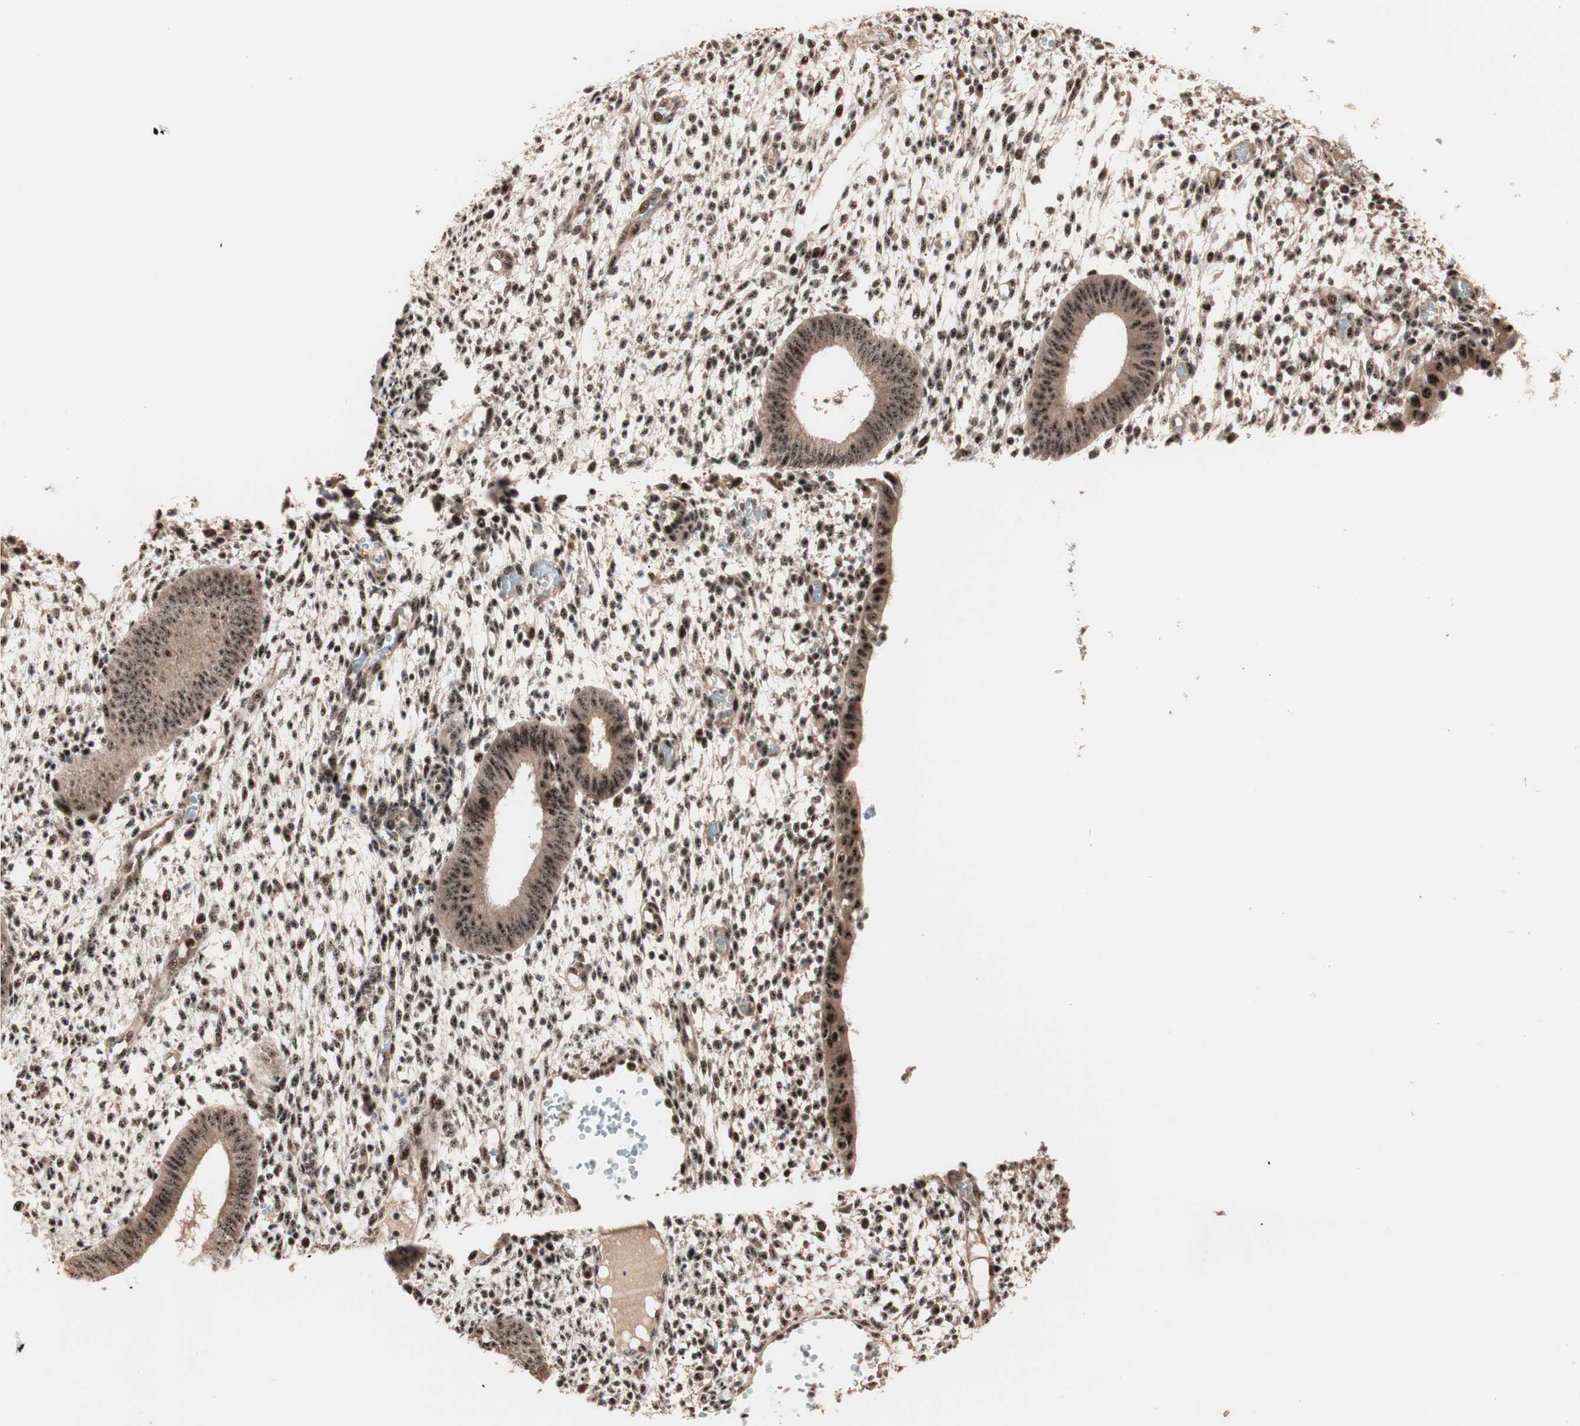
{"staining": {"intensity": "strong", "quantity": ">75%", "location": "nuclear"}, "tissue": "endometrium", "cell_type": "Cells in endometrial stroma", "image_type": "normal", "snomed": [{"axis": "morphology", "description": "Normal tissue, NOS"}, {"axis": "topography", "description": "Endometrium"}], "caption": "Endometrium stained for a protein (brown) reveals strong nuclear positive staining in about >75% of cells in endometrial stroma.", "gene": "NR5A2", "patient": {"sex": "female", "age": 35}}